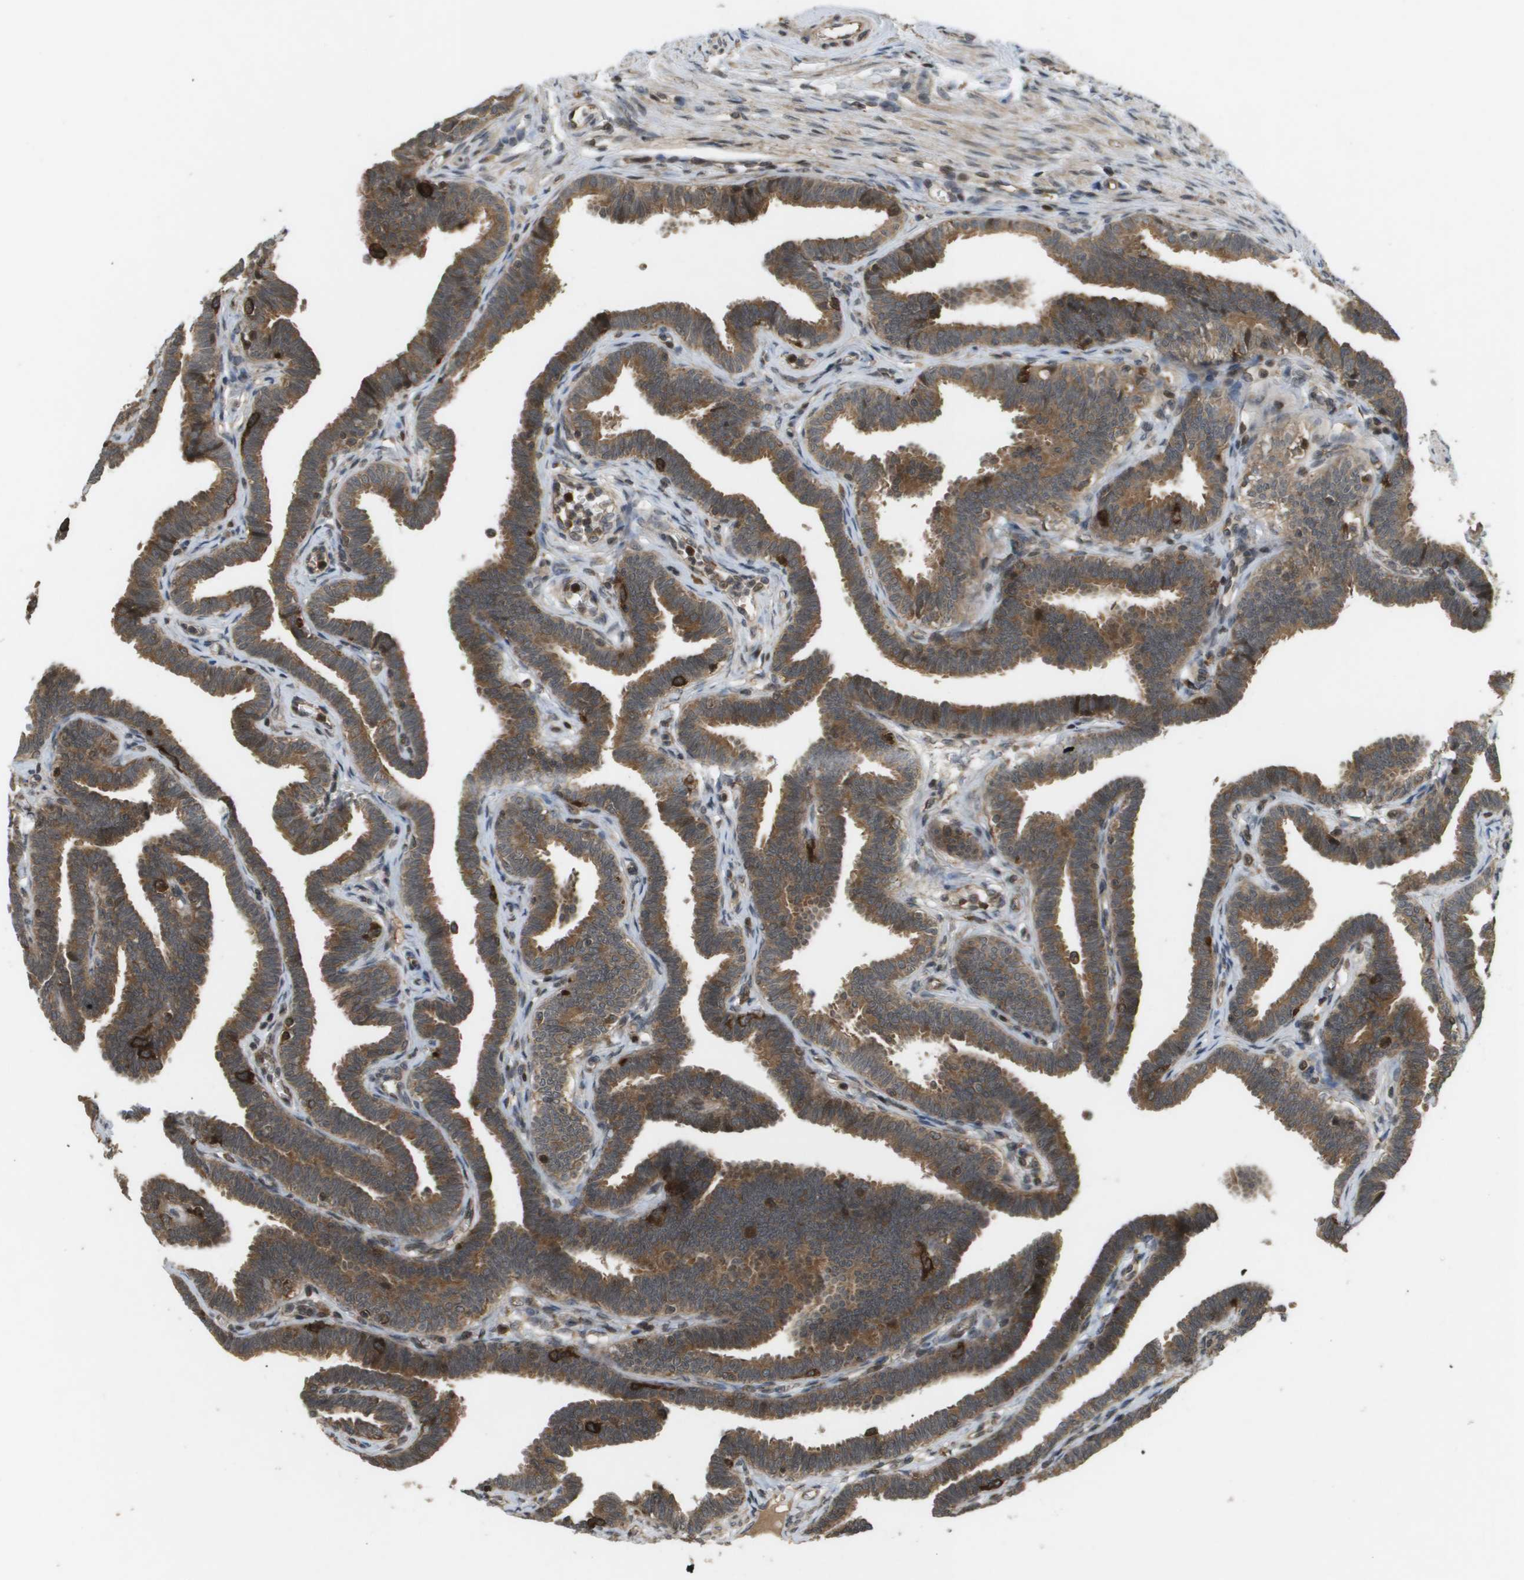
{"staining": {"intensity": "moderate", "quantity": ">75%", "location": "cytoplasmic/membranous"}, "tissue": "fallopian tube", "cell_type": "Glandular cells", "image_type": "normal", "snomed": [{"axis": "morphology", "description": "Normal tissue, NOS"}, {"axis": "topography", "description": "Fallopian tube"}, {"axis": "topography", "description": "Ovary"}], "caption": "Immunohistochemistry histopathology image of normal fallopian tube: fallopian tube stained using immunohistochemistry (IHC) reveals medium levels of moderate protein expression localized specifically in the cytoplasmic/membranous of glandular cells, appearing as a cytoplasmic/membranous brown color.", "gene": "KIF11", "patient": {"sex": "female", "age": 23}}